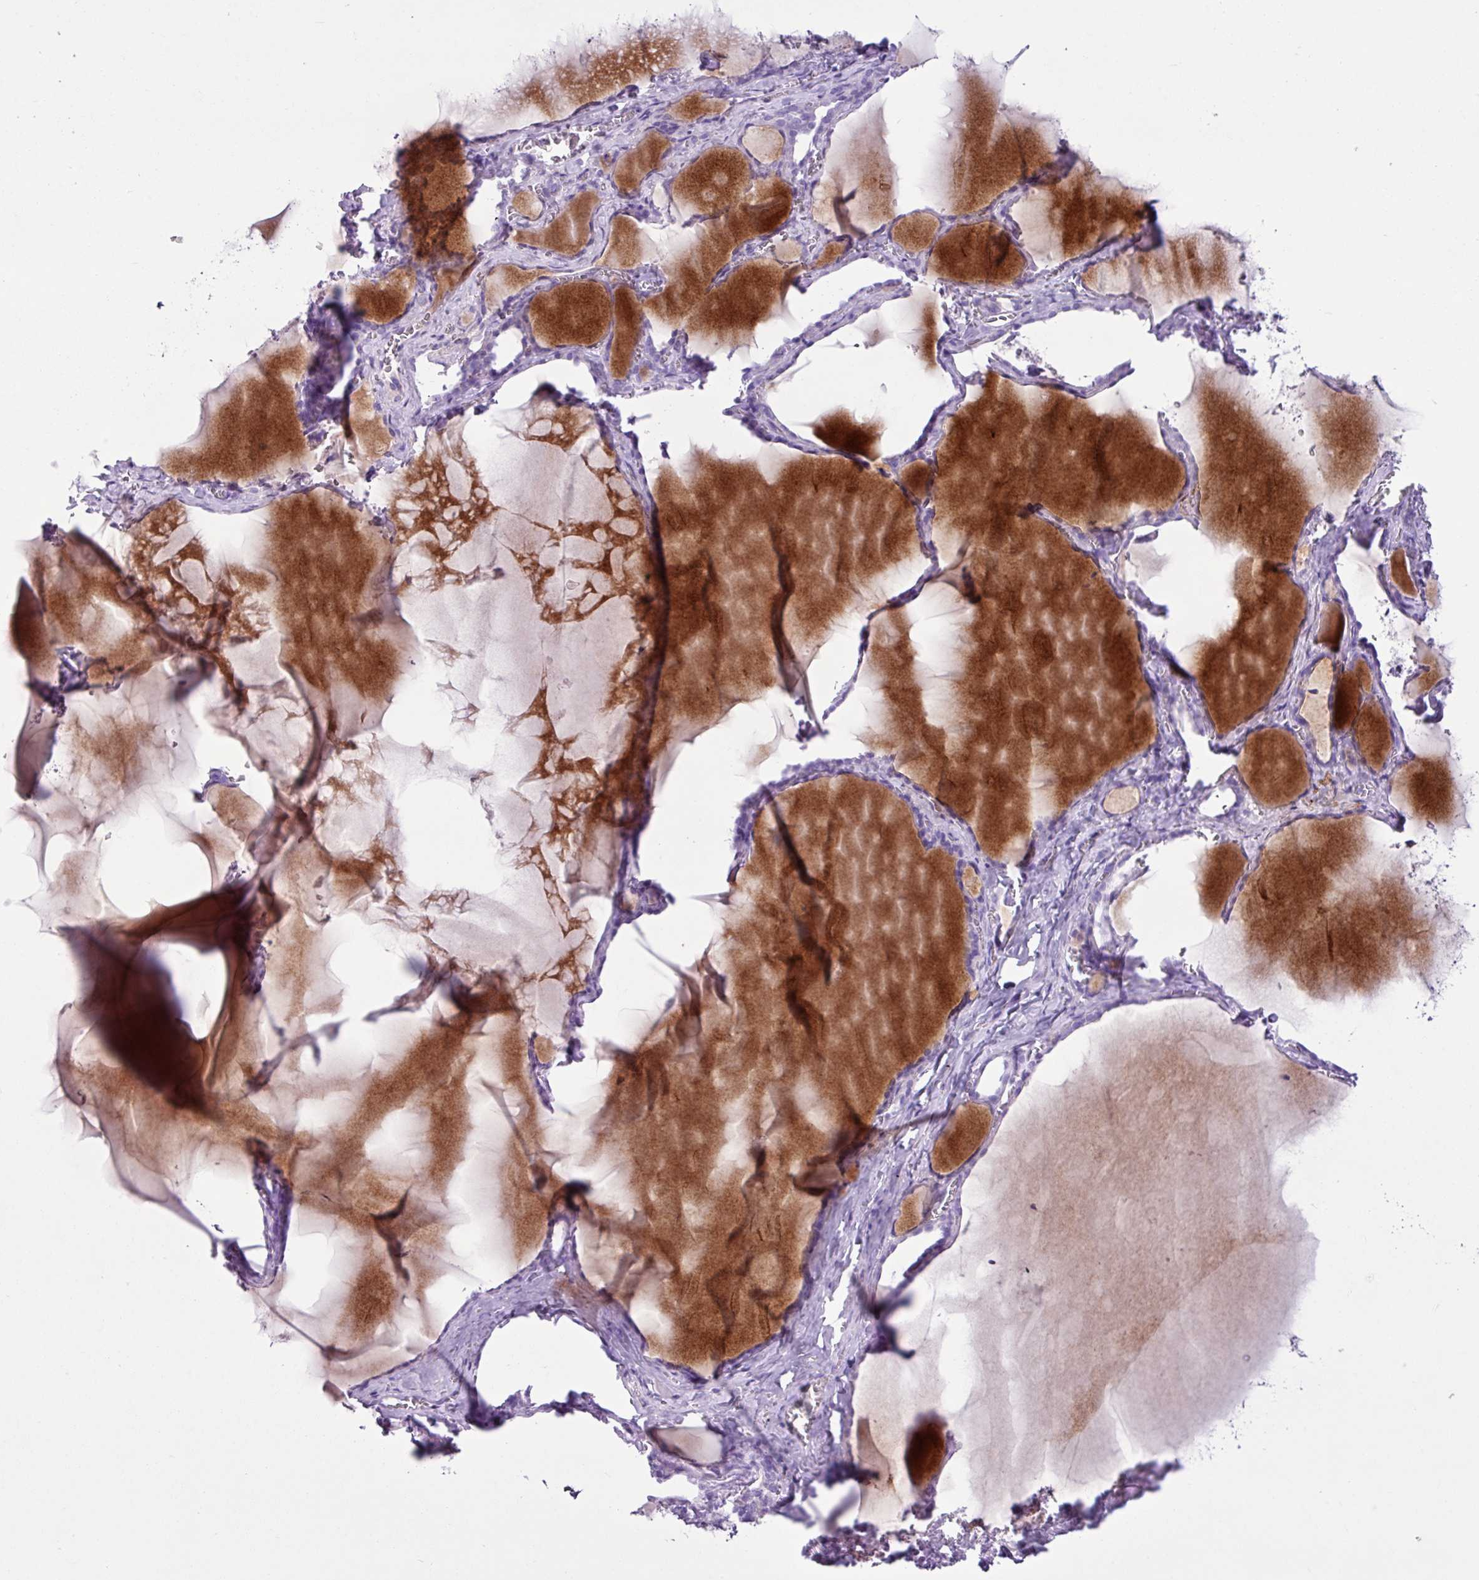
{"staining": {"intensity": "negative", "quantity": "none", "location": "none"}, "tissue": "thyroid gland", "cell_type": "Glandular cells", "image_type": "normal", "snomed": [{"axis": "morphology", "description": "Normal tissue, NOS"}, {"axis": "topography", "description": "Thyroid gland"}], "caption": "This is a micrograph of IHC staining of normal thyroid gland, which shows no positivity in glandular cells. Brightfield microscopy of immunohistochemistry stained with DAB (brown) and hematoxylin (blue), captured at high magnification.", "gene": "PGR", "patient": {"sex": "female", "age": 49}}